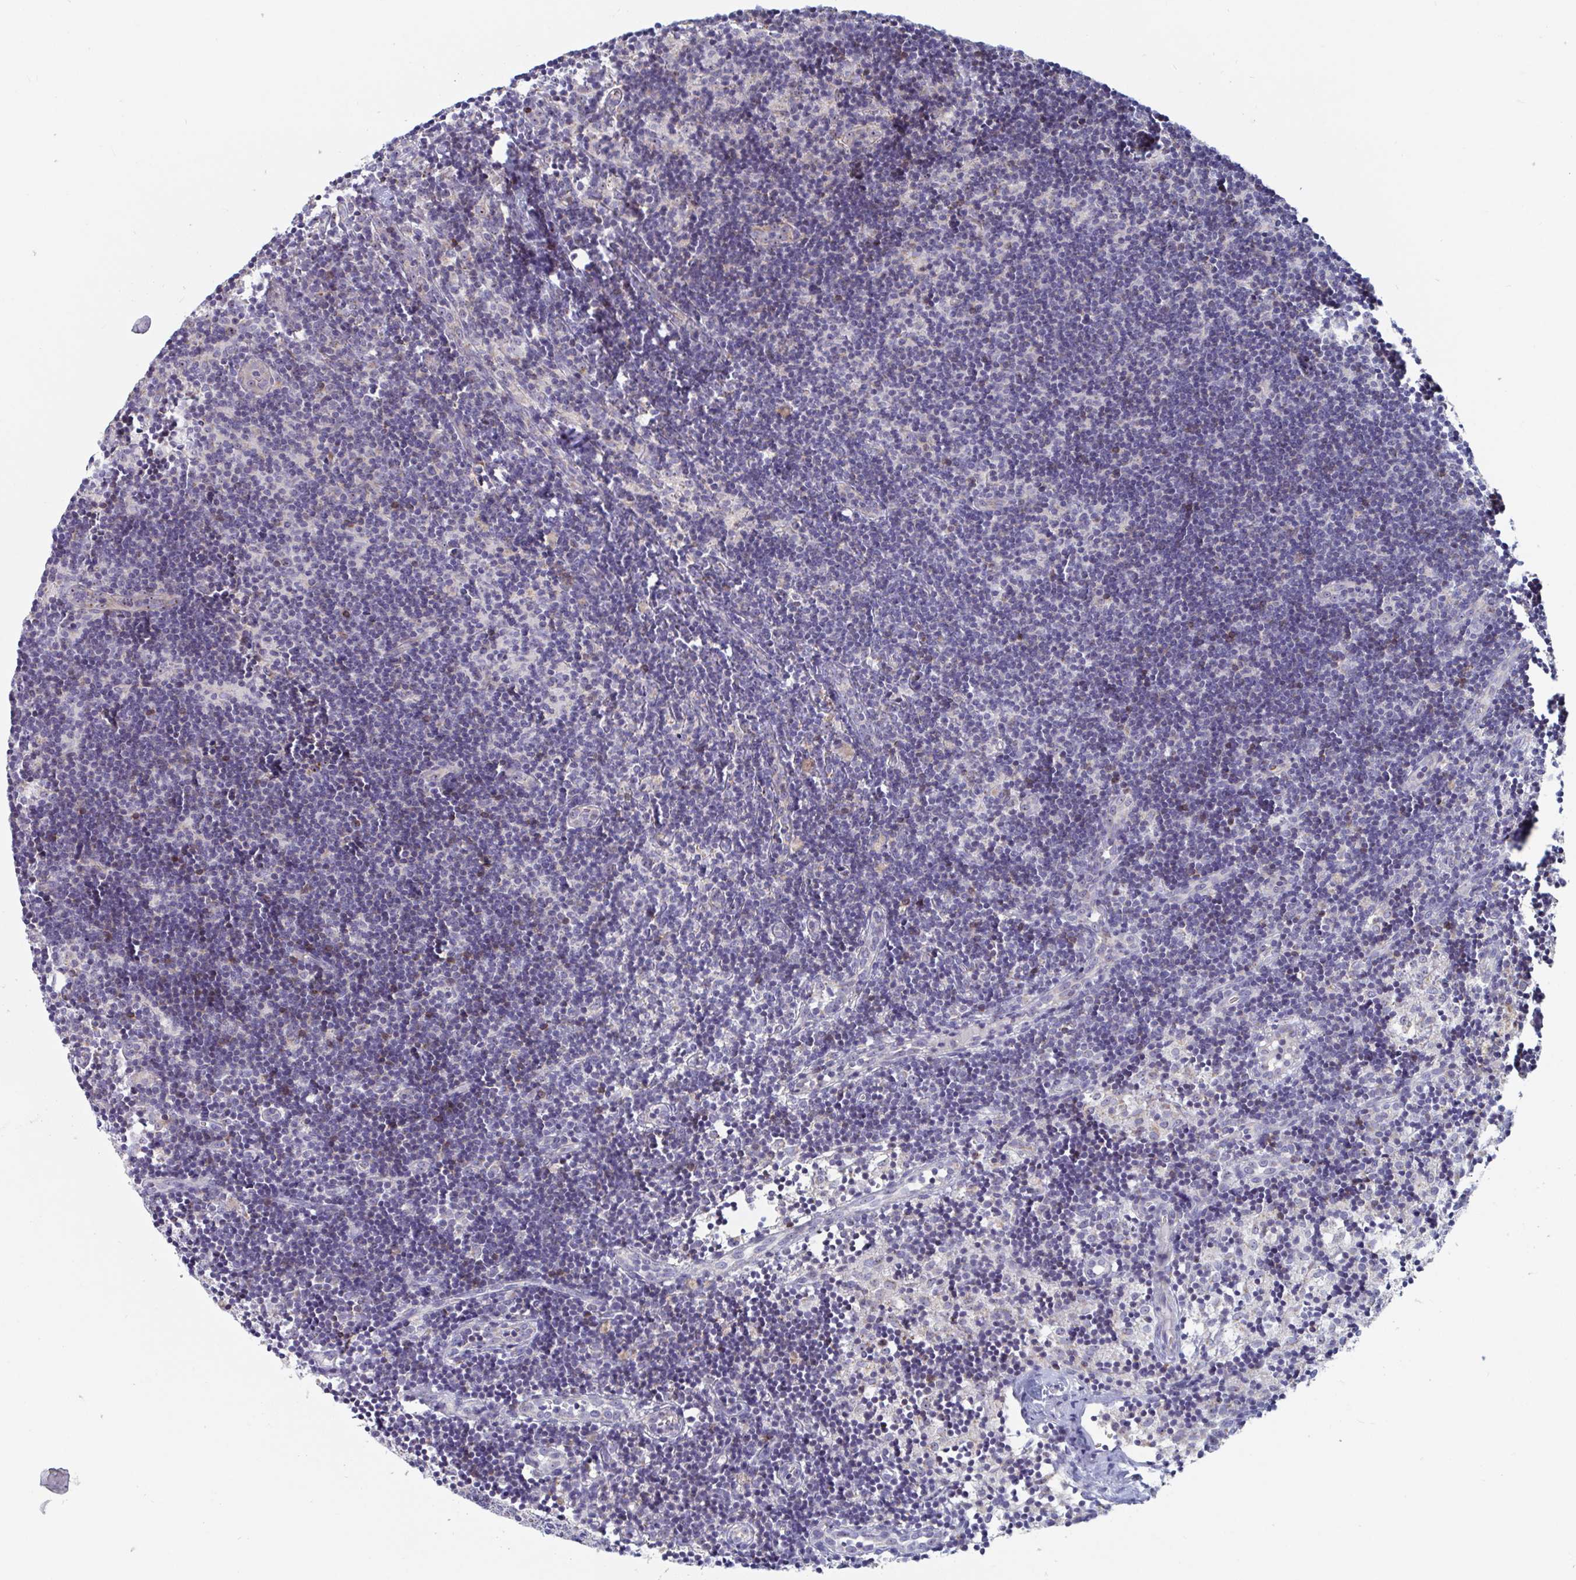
{"staining": {"intensity": "moderate", "quantity": "<25%", "location": "cytoplasmic/membranous"}, "tissue": "lymph node", "cell_type": "Germinal center cells", "image_type": "normal", "snomed": [{"axis": "morphology", "description": "Normal tissue, NOS"}, {"axis": "topography", "description": "Lymph node"}], "caption": "IHC of normal human lymph node displays low levels of moderate cytoplasmic/membranous staining in approximately <25% of germinal center cells.", "gene": "MRPL53", "patient": {"sex": "female", "age": 31}}